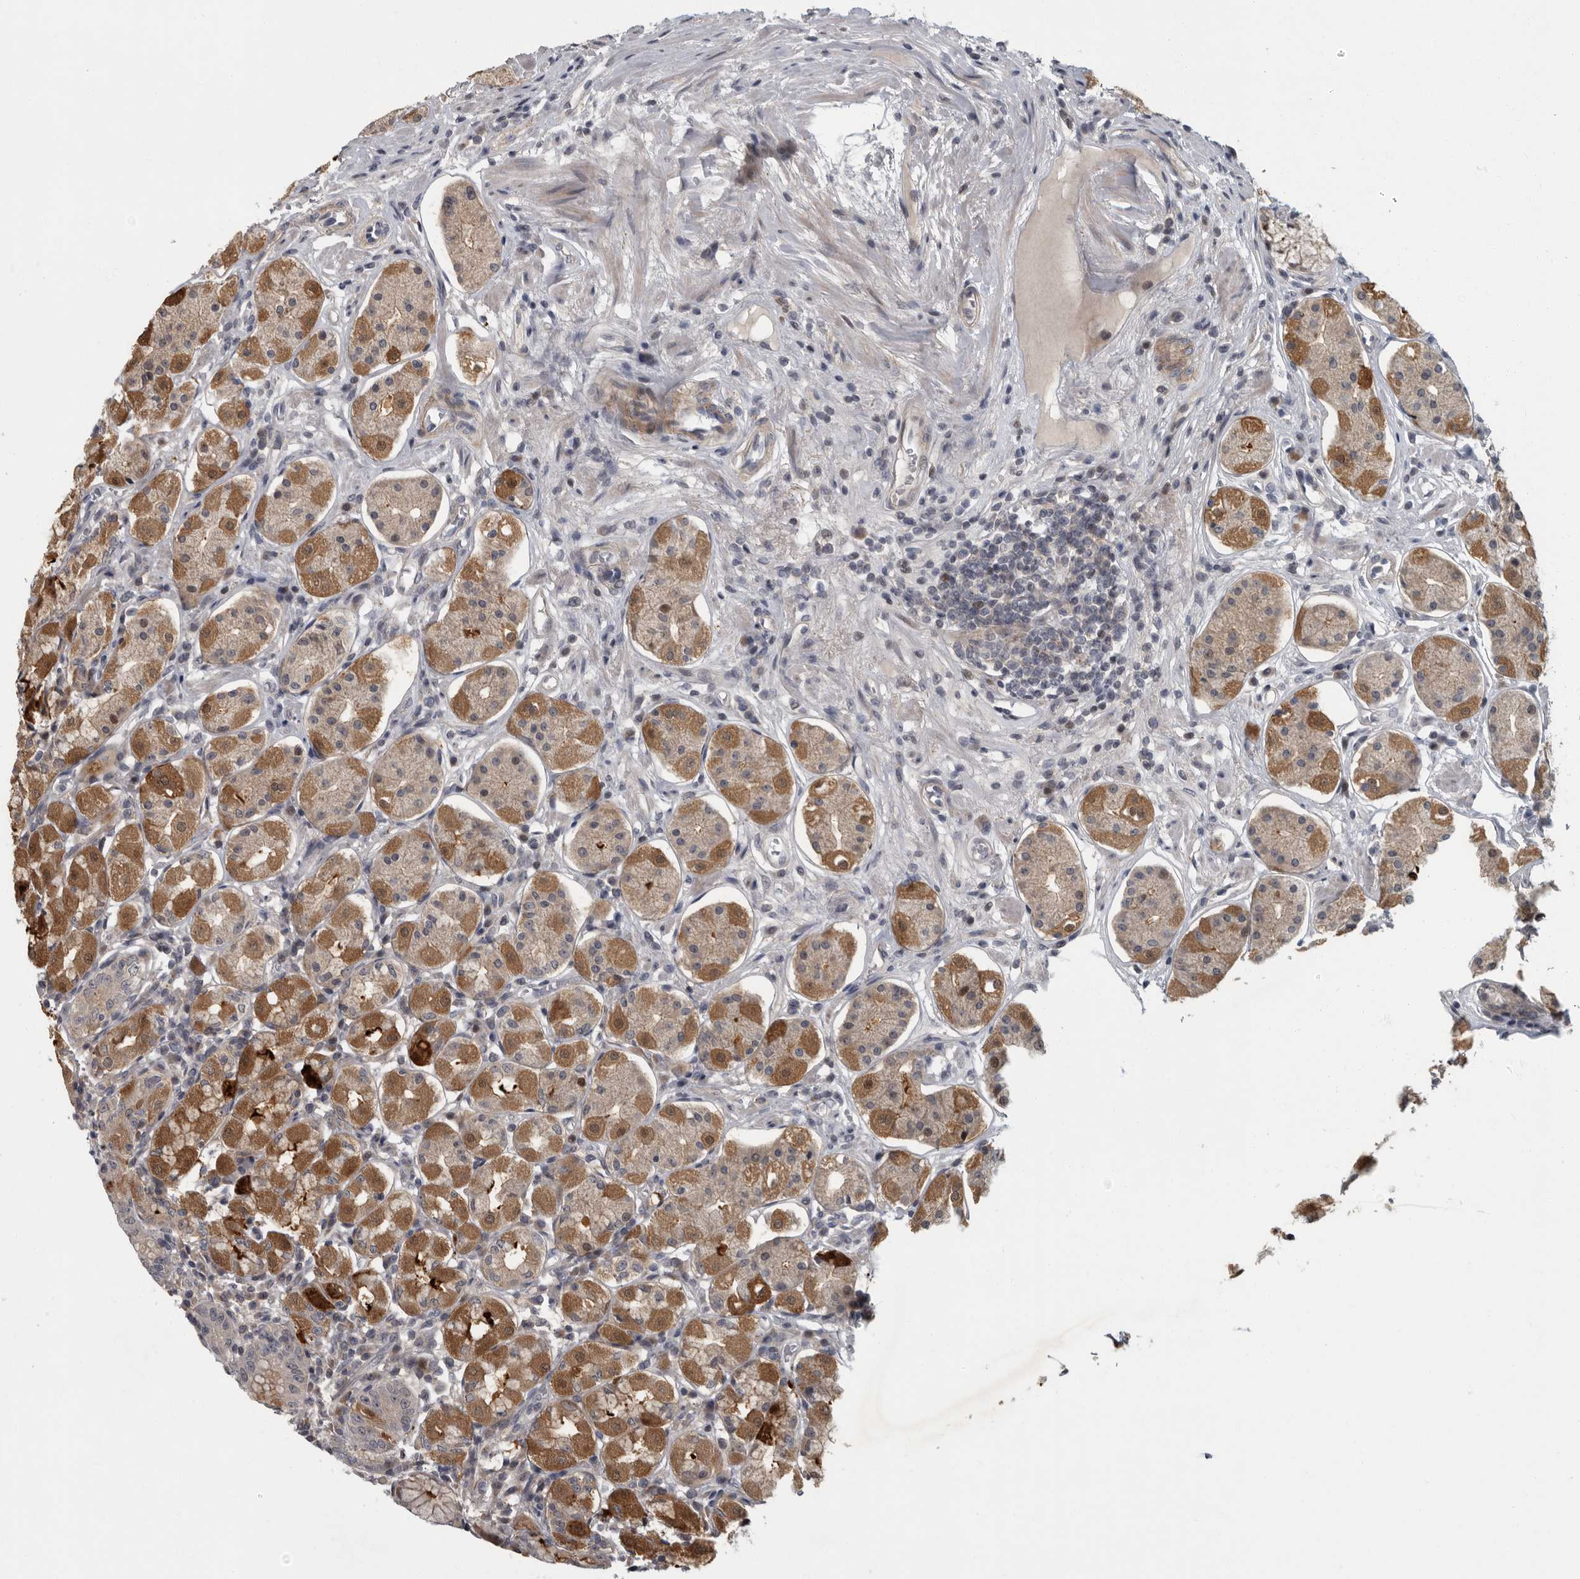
{"staining": {"intensity": "moderate", "quantity": "25%-75%", "location": "cytoplasmic/membranous"}, "tissue": "stomach", "cell_type": "Glandular cells", "image_type": "normal", "snomed": [{"axis": "morphology", "description": "Normal tissue, NOS"}, {"axis": "topography", "description": "Stomach"}, {"axis": "topography", "description": "Stomach, lower"}], "caption": "DAB (3,3'-diaminobenzidine) immunohistochemical staining of unremarkable human stomach displays moderate cytoplasmic/membranous protein staining in about 25%-75% of glandular cells.", "gene": "PDE7A", "patient": {"sex": "female", "age": 56}}